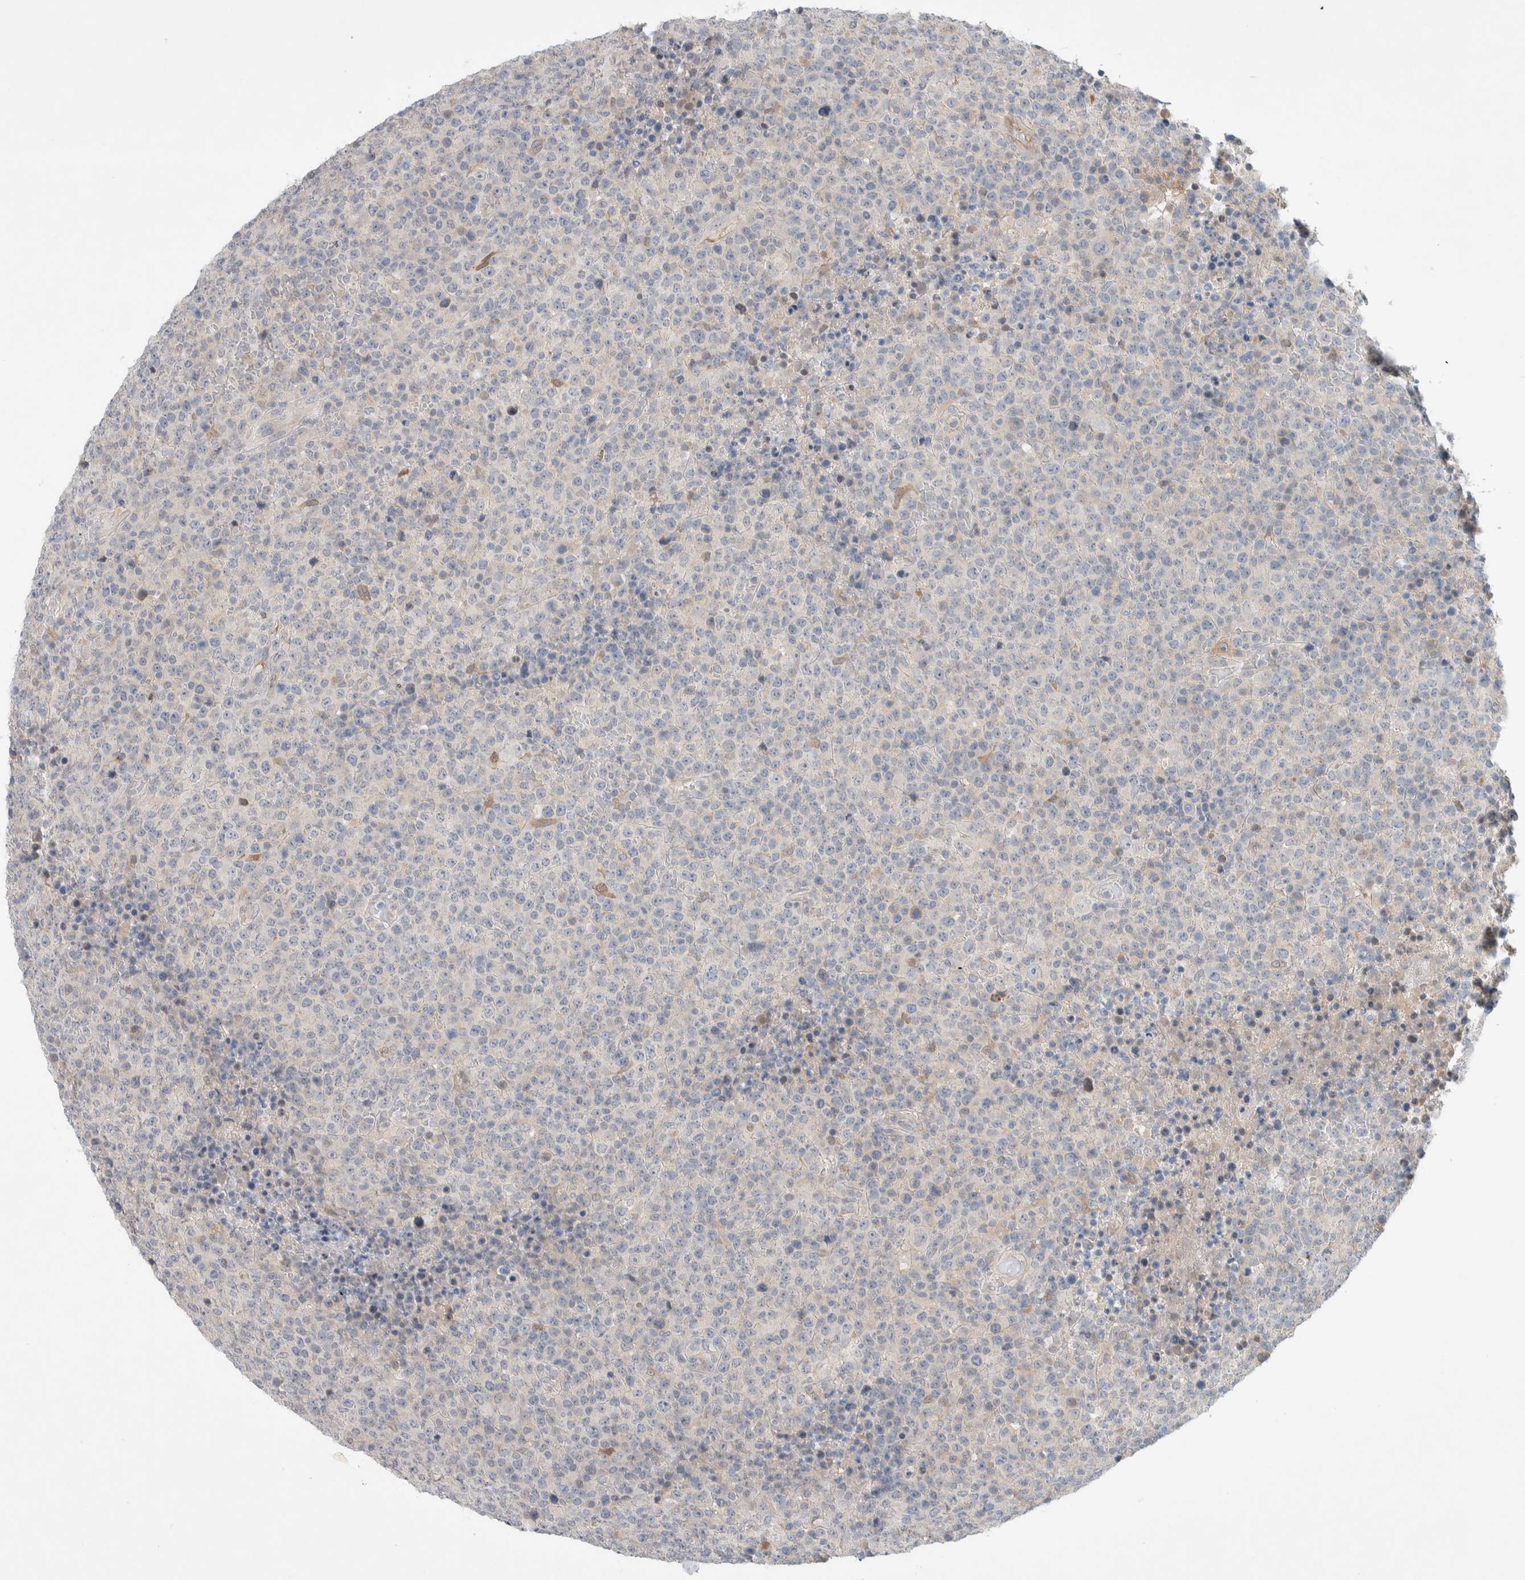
{"staining": {"intensity": "negative", "quantity": "none", "location": "none"}, "tissue": "lymphoma", "cell_type": "Tumor cells", "image_type": "cancer", "snomed": [{"axis": "morphology", "description": "Malignant lymphoma, non-Hodgkin's type, High grade"}, {"axis": "topography", "description": "Lymph node"}], "caption": "High power microscopy image of an IHC micrograph of lymphoma, revealing no significant staining in tumor cells.", "gene": "DEPTOR", "patient": {"sex": "male", "age": 13}}